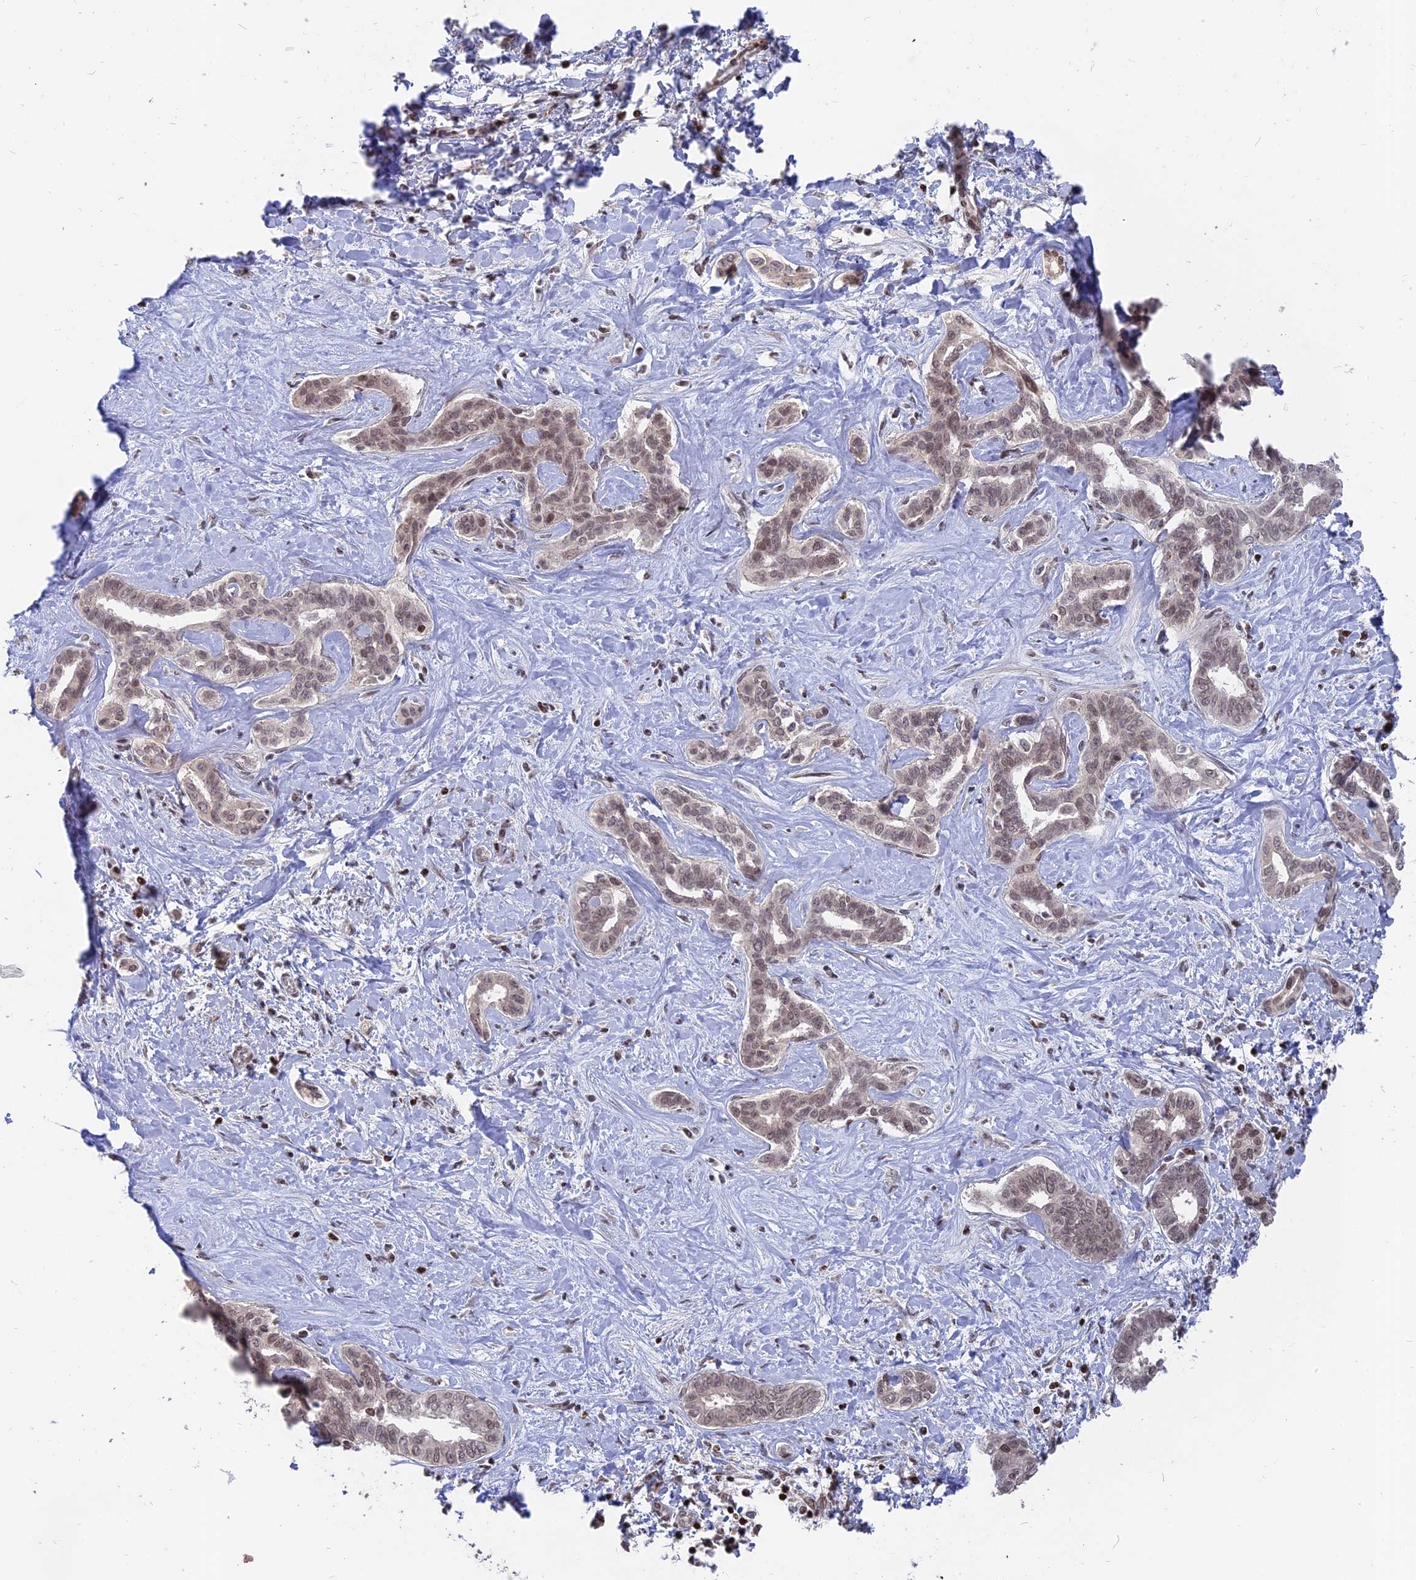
{"staining": {"intensity": "weak", "quantity": "<25%", "location": "nuclear"}, "tissue": "liver cancer", "cell_type": "Tumor cells", "image_type": "cancer", "snomed": [{"axis": "morphology", "description": "Cholangiocarcinoma"}, {"axis": "topography", "description": "Liver"}], "caption": "Immunohistochemical staining of cholangiocarcinoma (liver) reveals no significant positivity in tumor cells. (Stains: DAB immunohistochemistry with hematoxylin counter stain, Microscopy: brightfield microscopy at high magnification).", "gene": "NR1H3", "patient": {"sex": "female", "age": 77}}